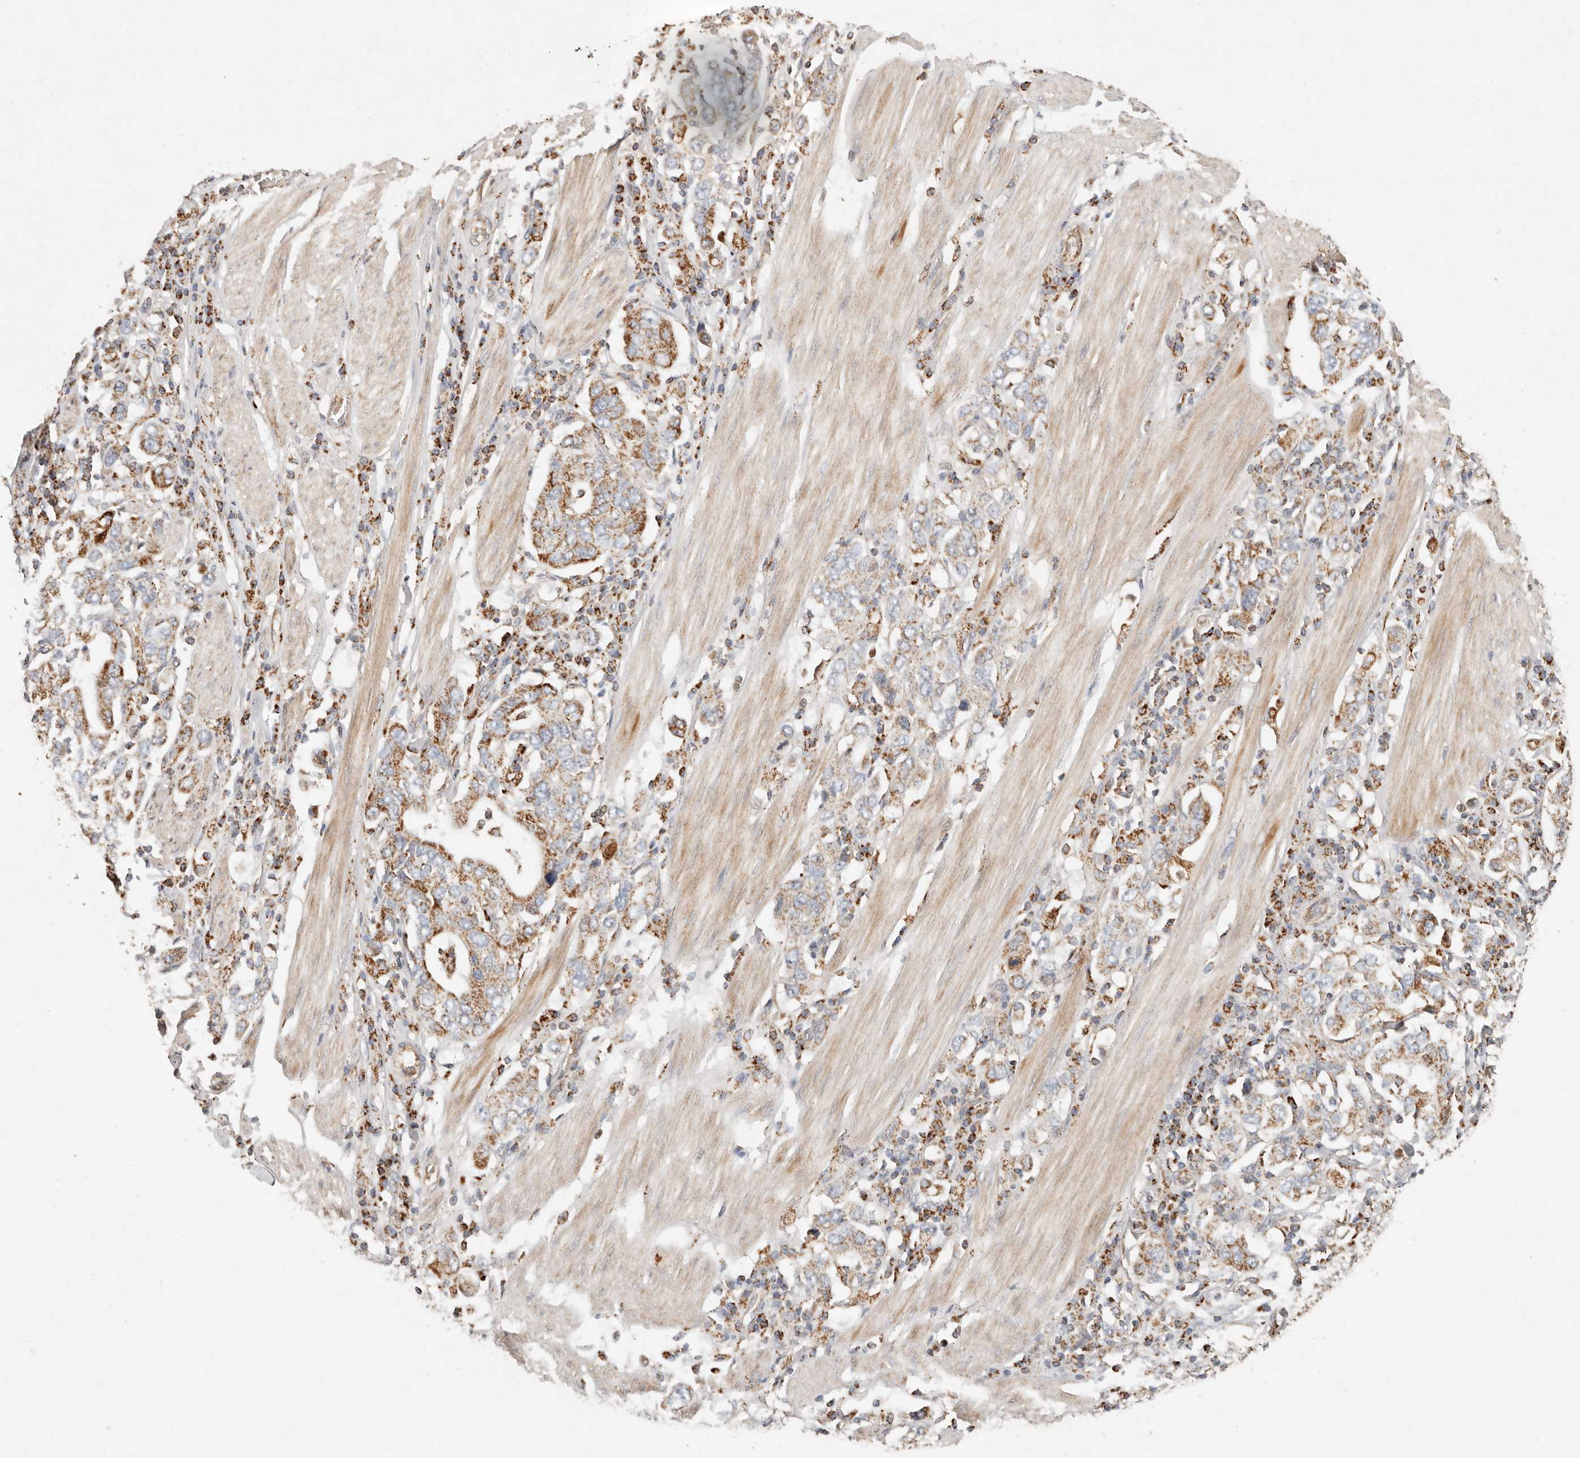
{"staining": {"intensity": "moderate", "quantity": ">75%", "location": "cytoplasmic/membranous"}, "tissue": "stomach cancer", "cell_type": "Tumor cells", "image_type": "cancer", "snomed": [{"axis": "morphology", "description": "Adenocarcinoma, NOS"}, {"axis": "topography", "description": "Stomach, upper"}], "caption": "Immunohistochemical staining of human adenocarcinoma (stomach) displays moderate cytoplasmic/membranous protein staining in about >75% of tumor cells.", "gene": "ARHGEF10L", "patient": {"sex": "male", "age": 62}}